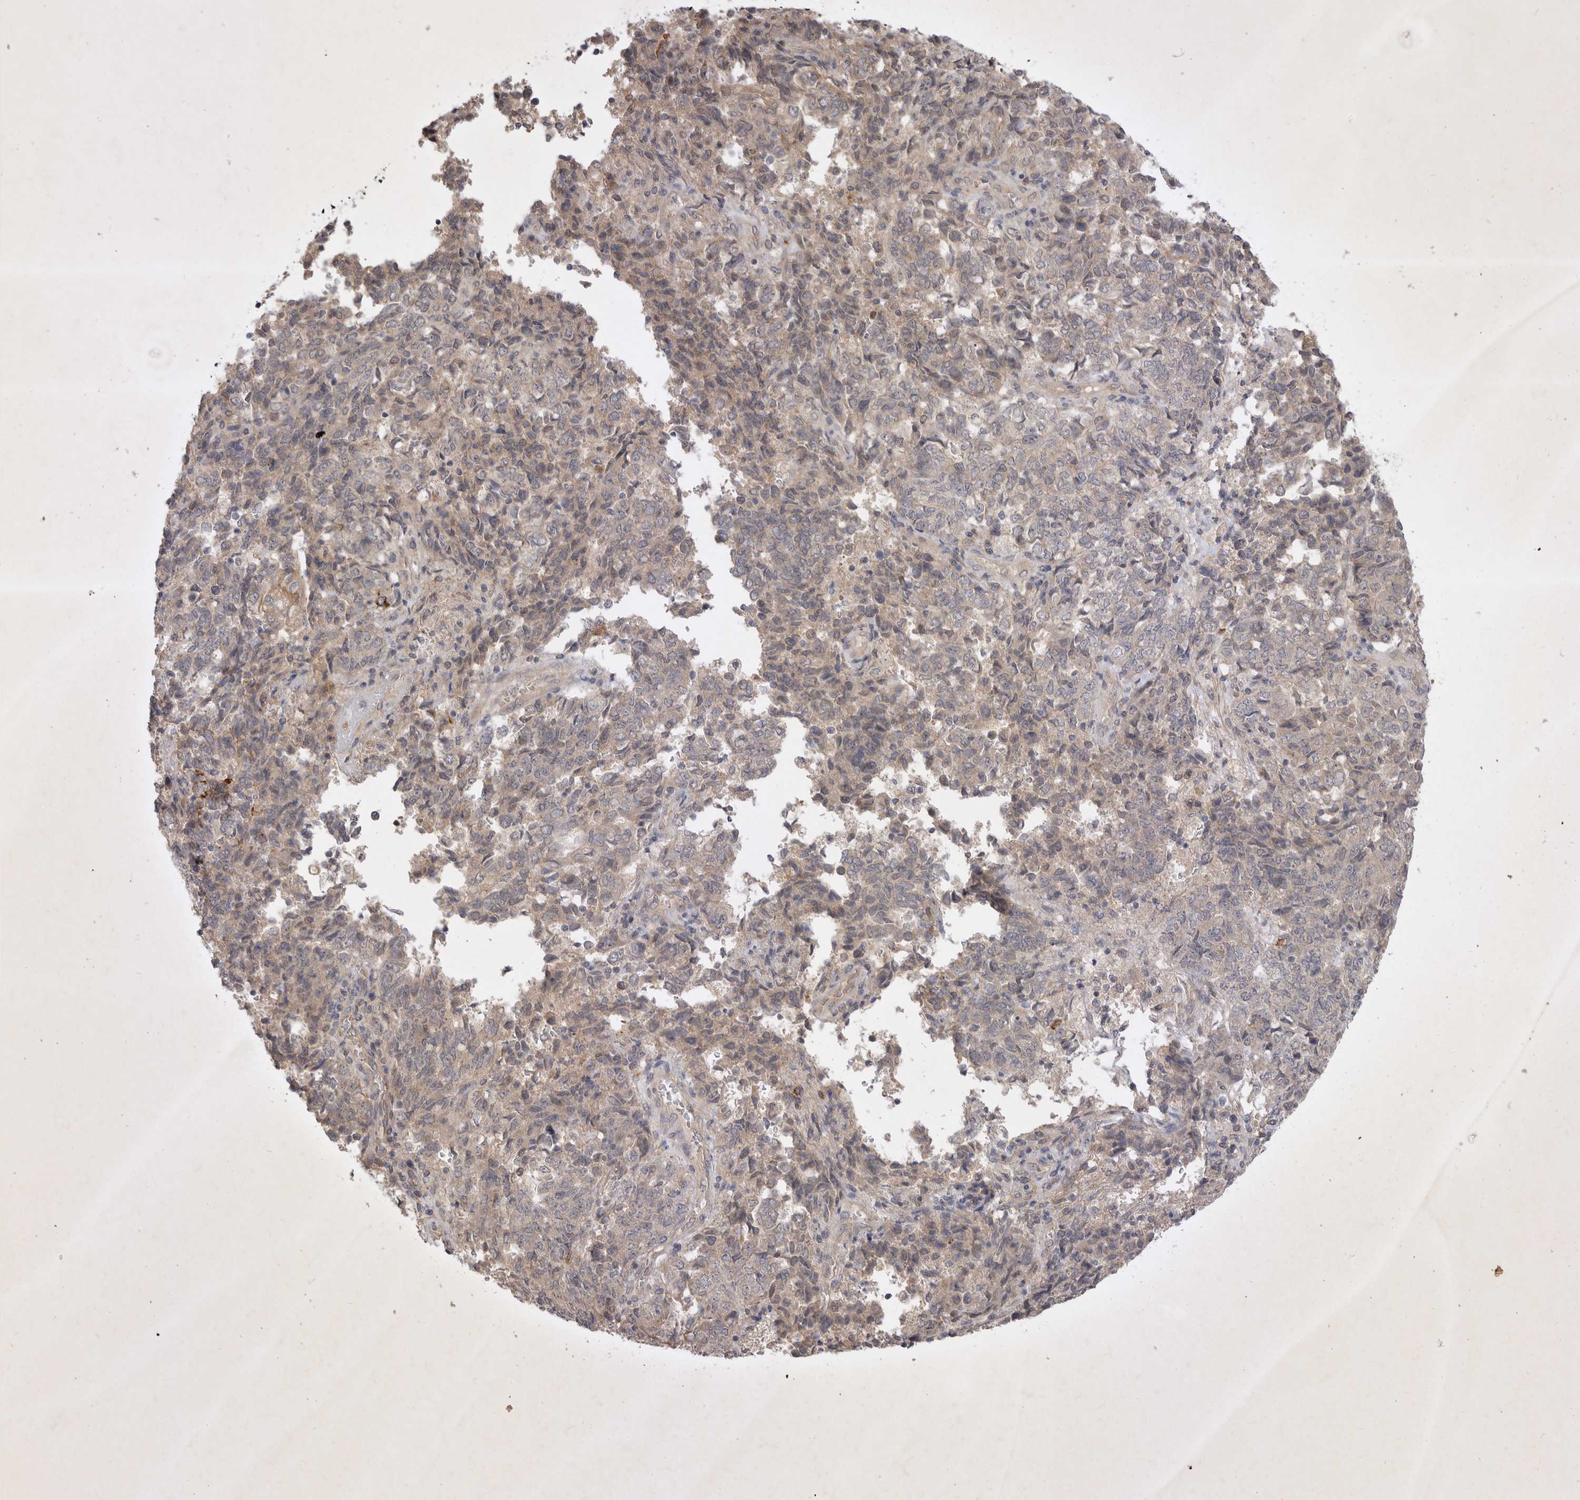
{"staining": {"intensity": "weak", "quantity": "25%-75%", "location": "cytoplasmic/membranous"}, "tissue": "endometrial cancer", "cell_type": "Tumor cells", "image_type": "cancer", "snomed": [{"axis": "morphology", "description": "Adenocarcinoma, NOS"}, {"axis": "topography", "description": "Endometrium"}], "caption": "A photomicrograph of human adenocarcinoma (endometrial) stained for a protein reveals weak cytoplasmic/membranous brown staining in tumor cells. Nuclei are stained in blue.", "gene": "PTPDC1", "patient": {"sex": "female", "age": 80}}